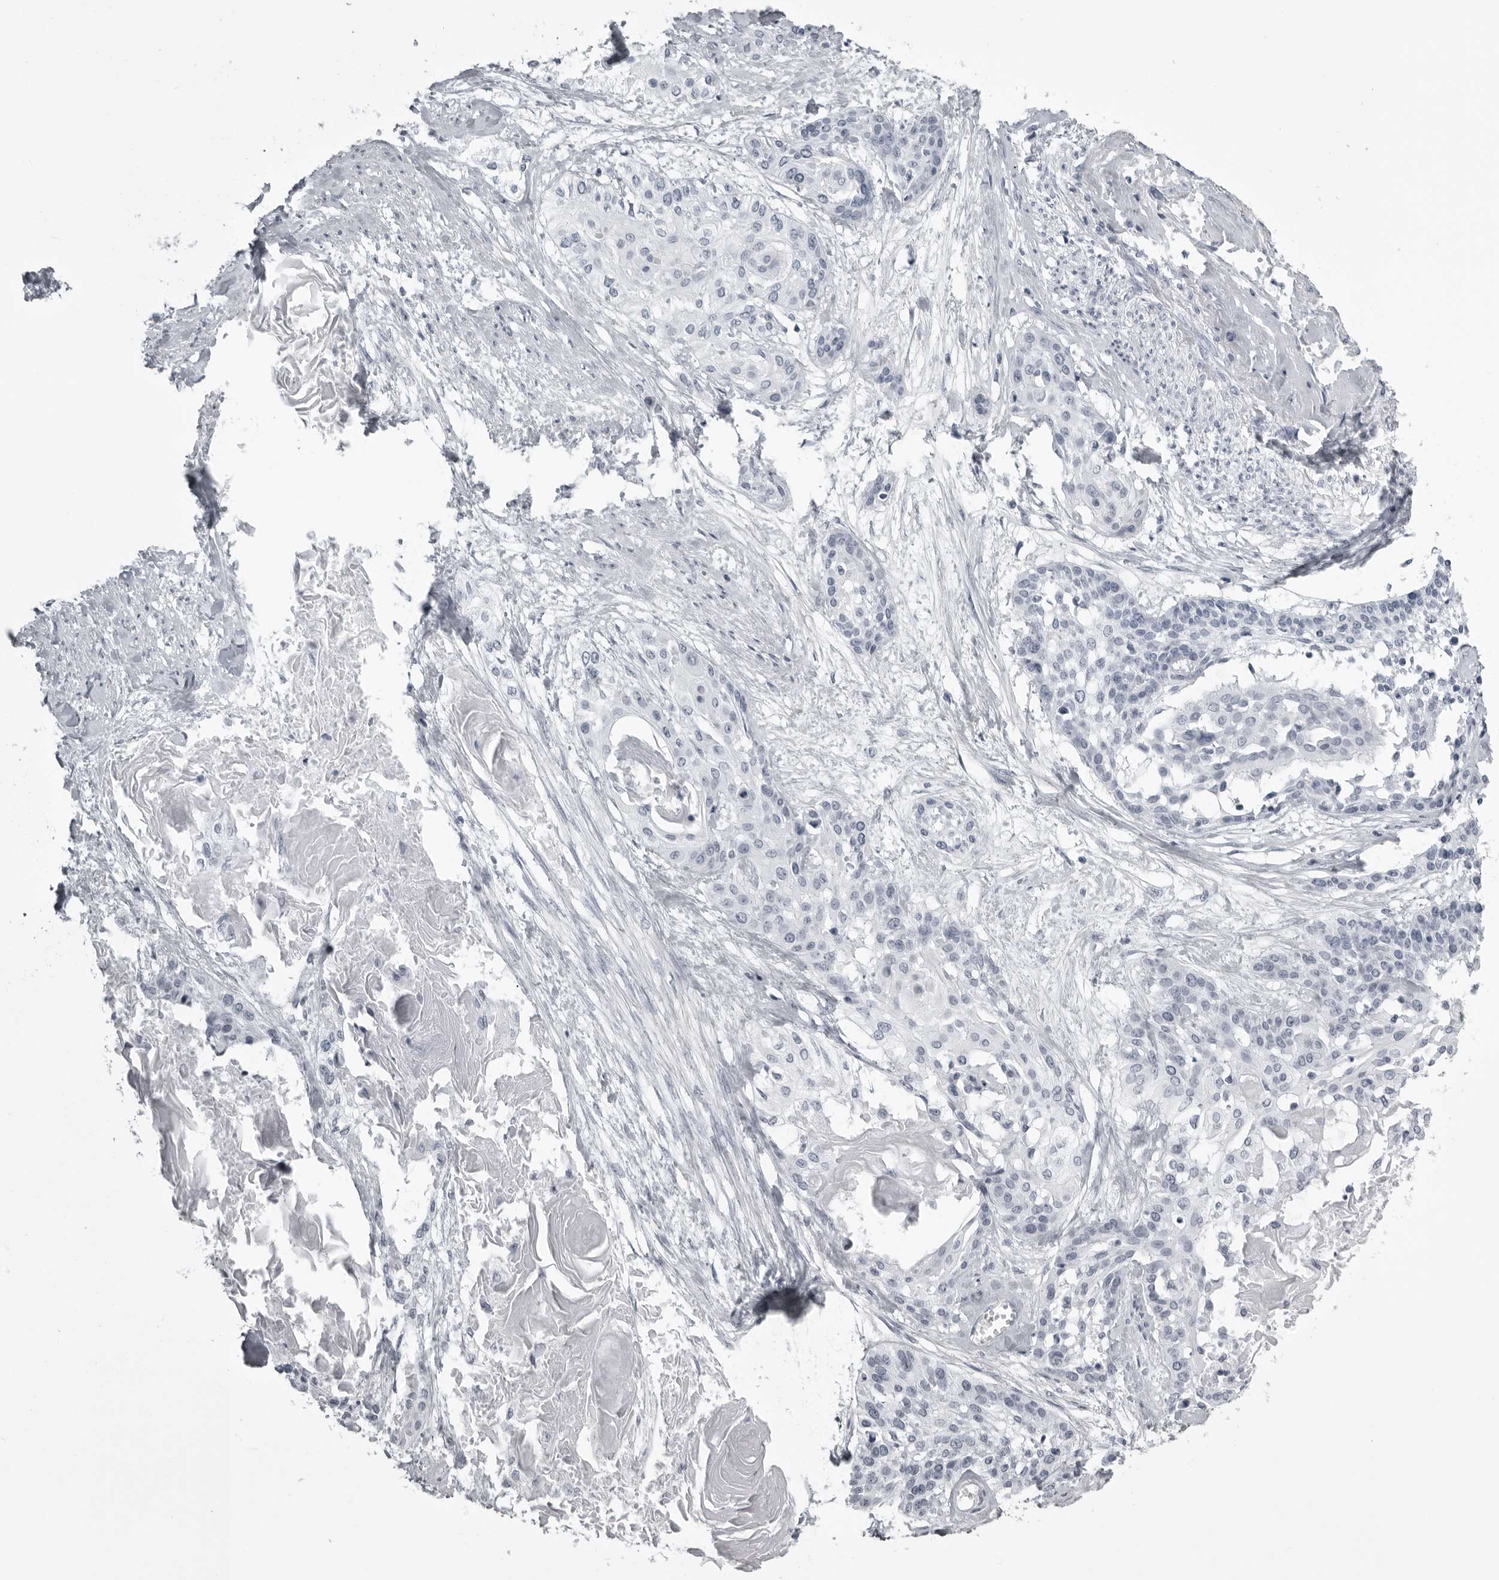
{"staining": {"intensity": "negative", "quantity": "none", "location": "none"}, "tissue": "cervical cancer", "cell_type": "Tumor cells", "image_type": "cancer", "snomed": [{"axis": "morphology", "description": "Squamous cell carcinoma, NOS"}, {"axis": "topography", "description": "Cervix"}], "caption": "A high-resolution photomicrograph shows immunohistochemistry staining of cervical cancer, which exhibits no significant staining in tumor cells. The staining is performed using DAB (3,3'-diaminobenzidine) brown chromogen with nuclei counter-stained in using hematoxylin.", "gene": "UROD", "patient": {"sex": "female", "age": 57}}